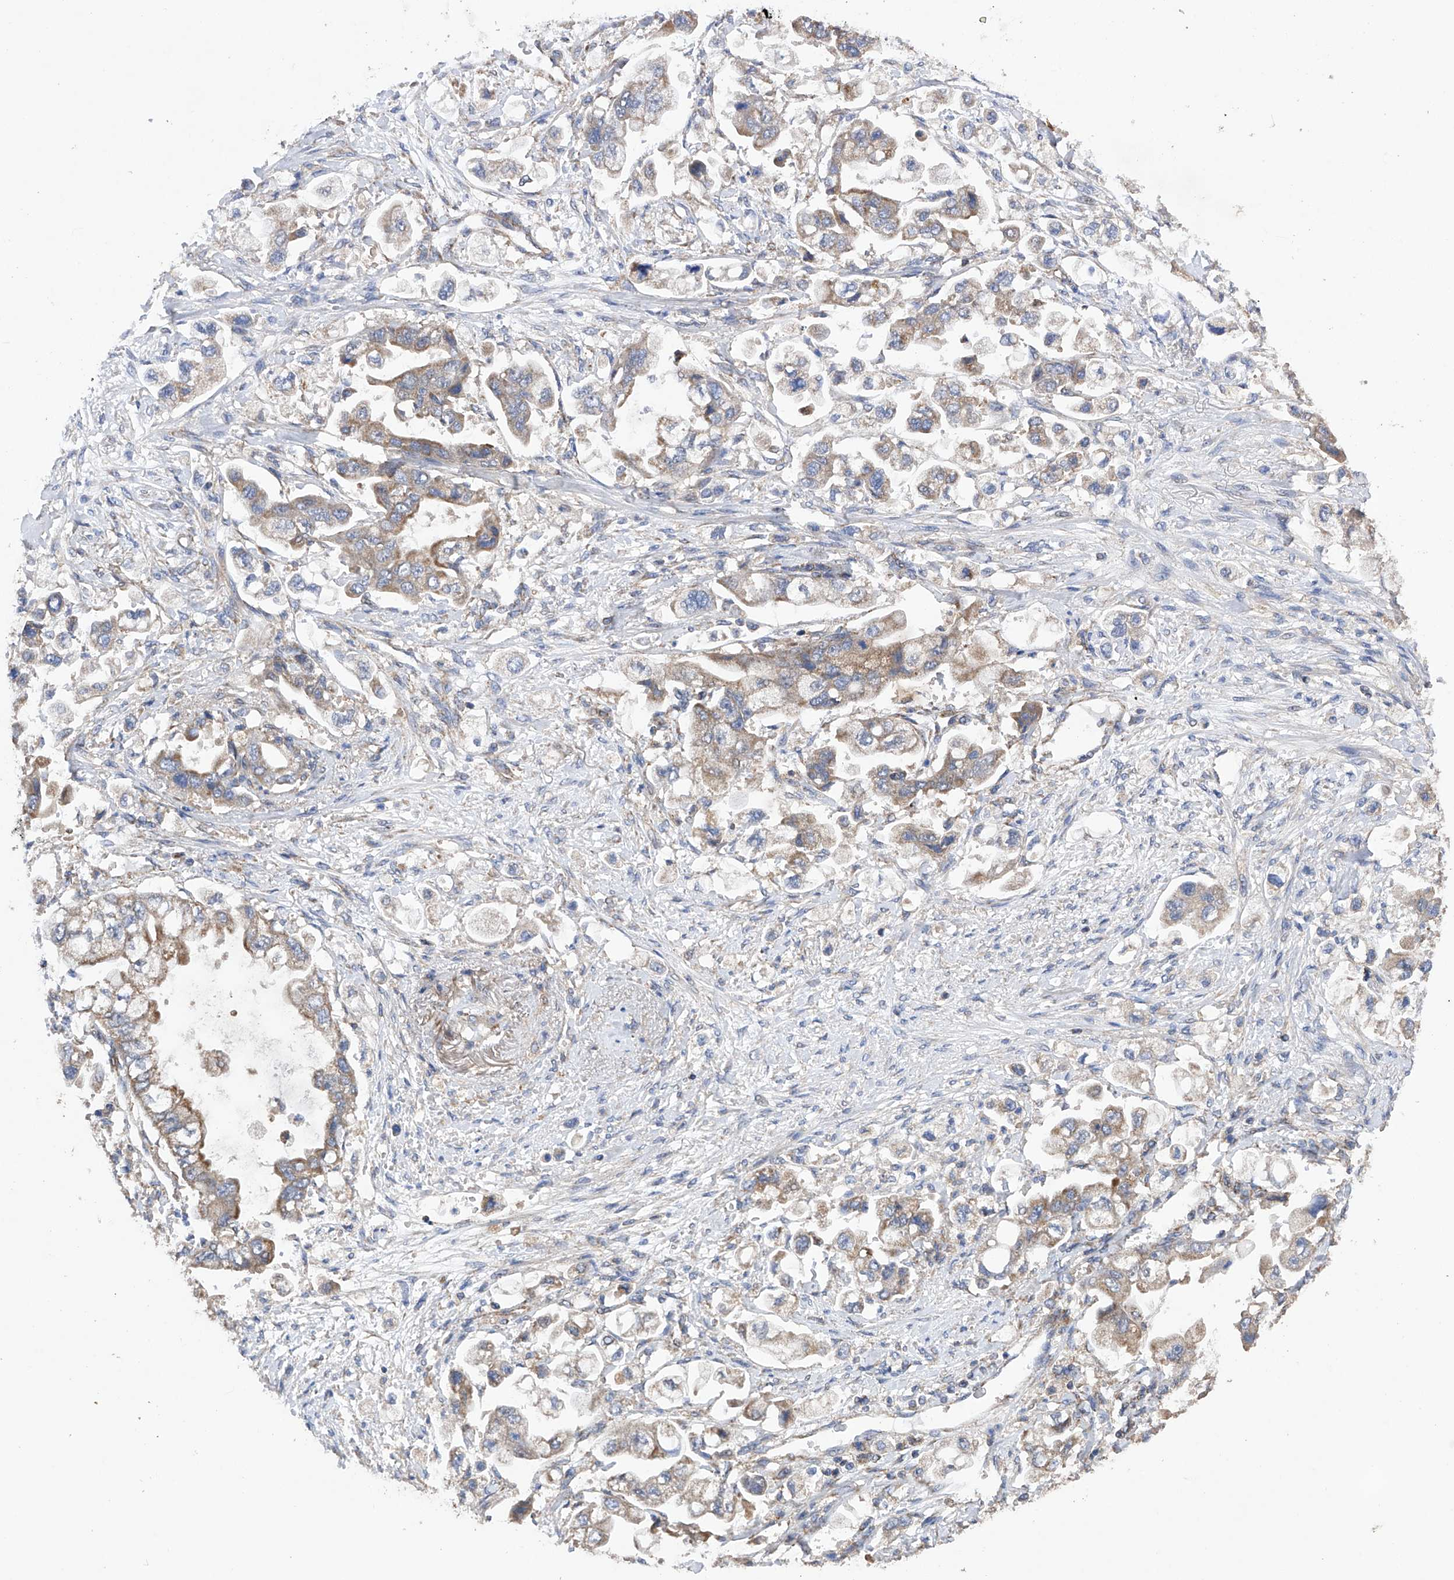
{"staining": {"intensity": "moderate", "quantity": ">75%", "location": "cytoplasmic/membranous"}, "tissue": "stomach cancer", "cell_type": "Tumor cells", "image_type": "cancer", "snomed": [{"axis": "morphology", "description": "Adenocarcinoma, NOS"}, {"axis": "topography", "description": "Stomach"}], "caption": "Stomach cancer (adenocarcinoma) stained with DAB (3,3'-diaminobenzidine) IHC displays medium levels of moderate cytoplasmic/membranous positivity in about >75% of tumor cells.", "gene": "EFCAB2", "patient": {"sex": "male", "age": 62}}